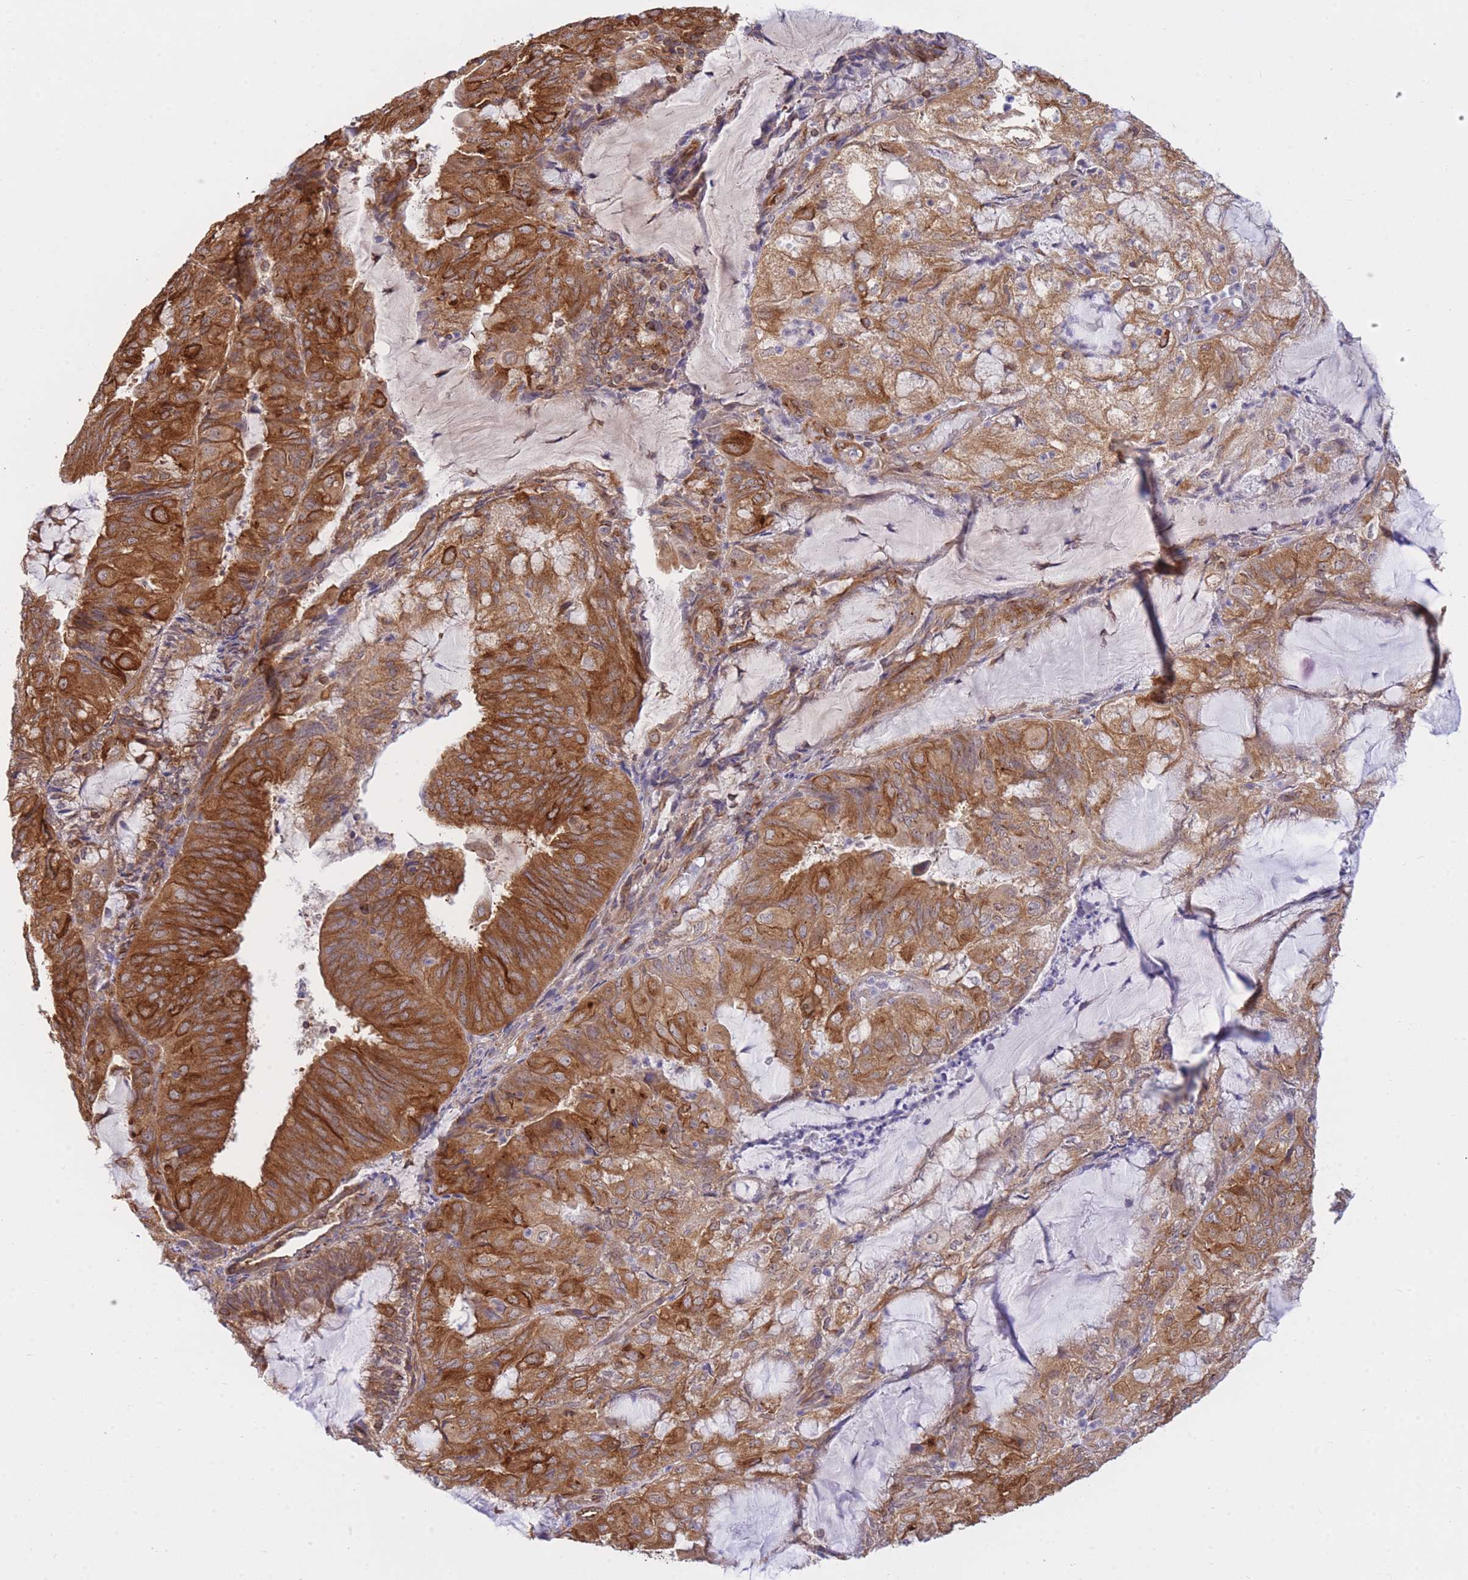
{"staining": {"intensity": "strong", "quantity": ">75%", "location": "cytoplasmic/membranous"}, "tissue": "endometrial cancer", "cell_type": "Tumor cells", "image_type": "cancer", "snomed": [{"axis": "morphology", "description": "Adenocarcinoma, NOS"}, {"axis": "topography", "description": "Endometrium"}], "caption": "The histopathology image shows staining of endometrial adenocarcinoma, revealing strong cytoplasmic/membranous protein staining (brown color) within tumor cells.", "gene": "EXOSC8", "patient": {"sex": "female", "age": 81}}